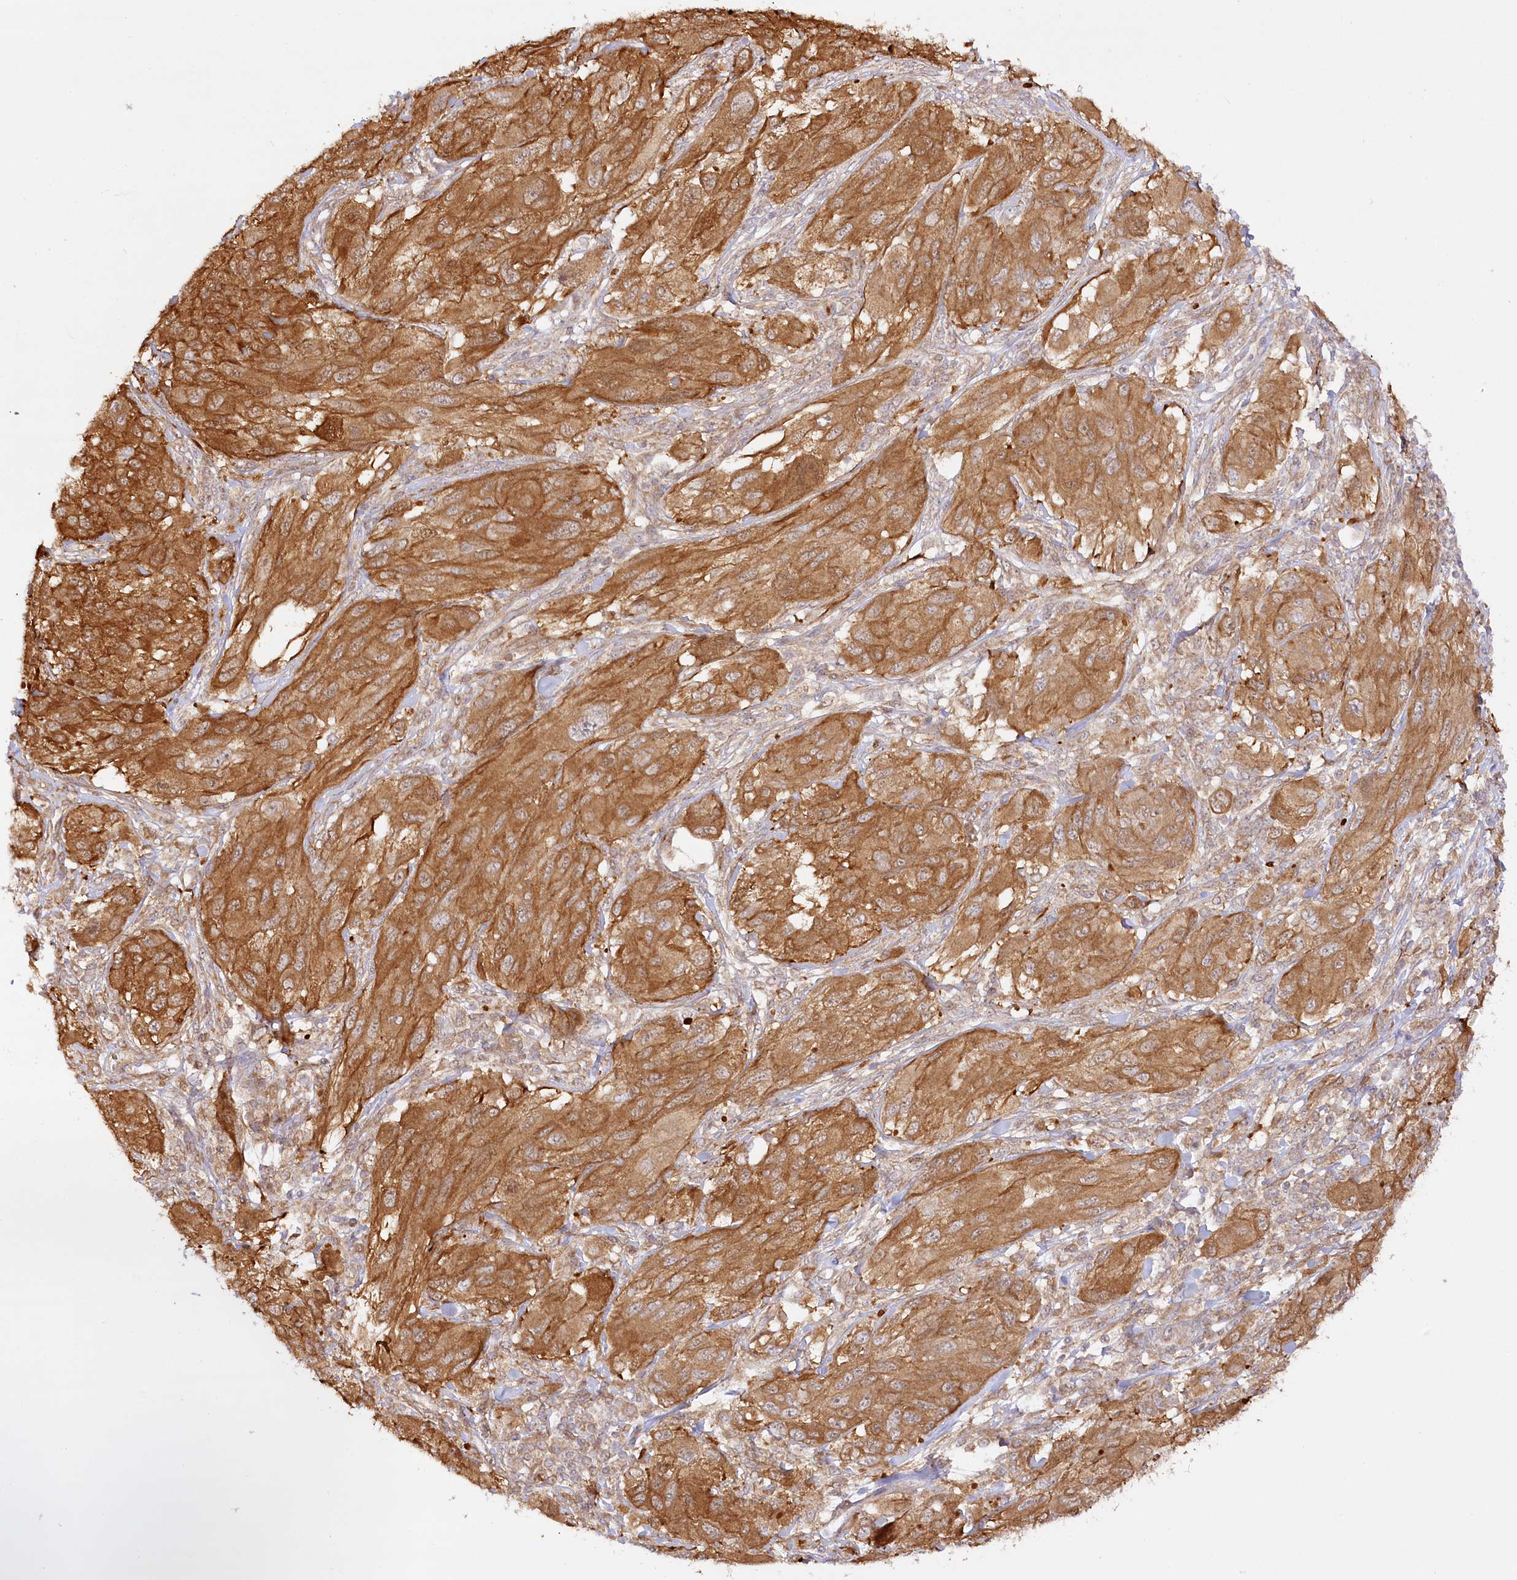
{"staining": {"intensity": "moderate", "quantity": ">75%", "location": "cytoplasmic/membranous"}, "tissue": "melanoma", "cell_type": "Tumor cells", "image_type": "cancer", "snomed": [{"axis": "morphology", "description": "Malignant melanoma, NOS"}, {"axis": "topography", "description": "Skin"}], "caption": "Malignant melanoma tissue shows moderate cytoplasmic/membranous positivity in approximately >75% of tumor cells, visualized by immunohistochemistry.", "gene": "INPP4B", "patient": {"sex": "female", "age": 91}}